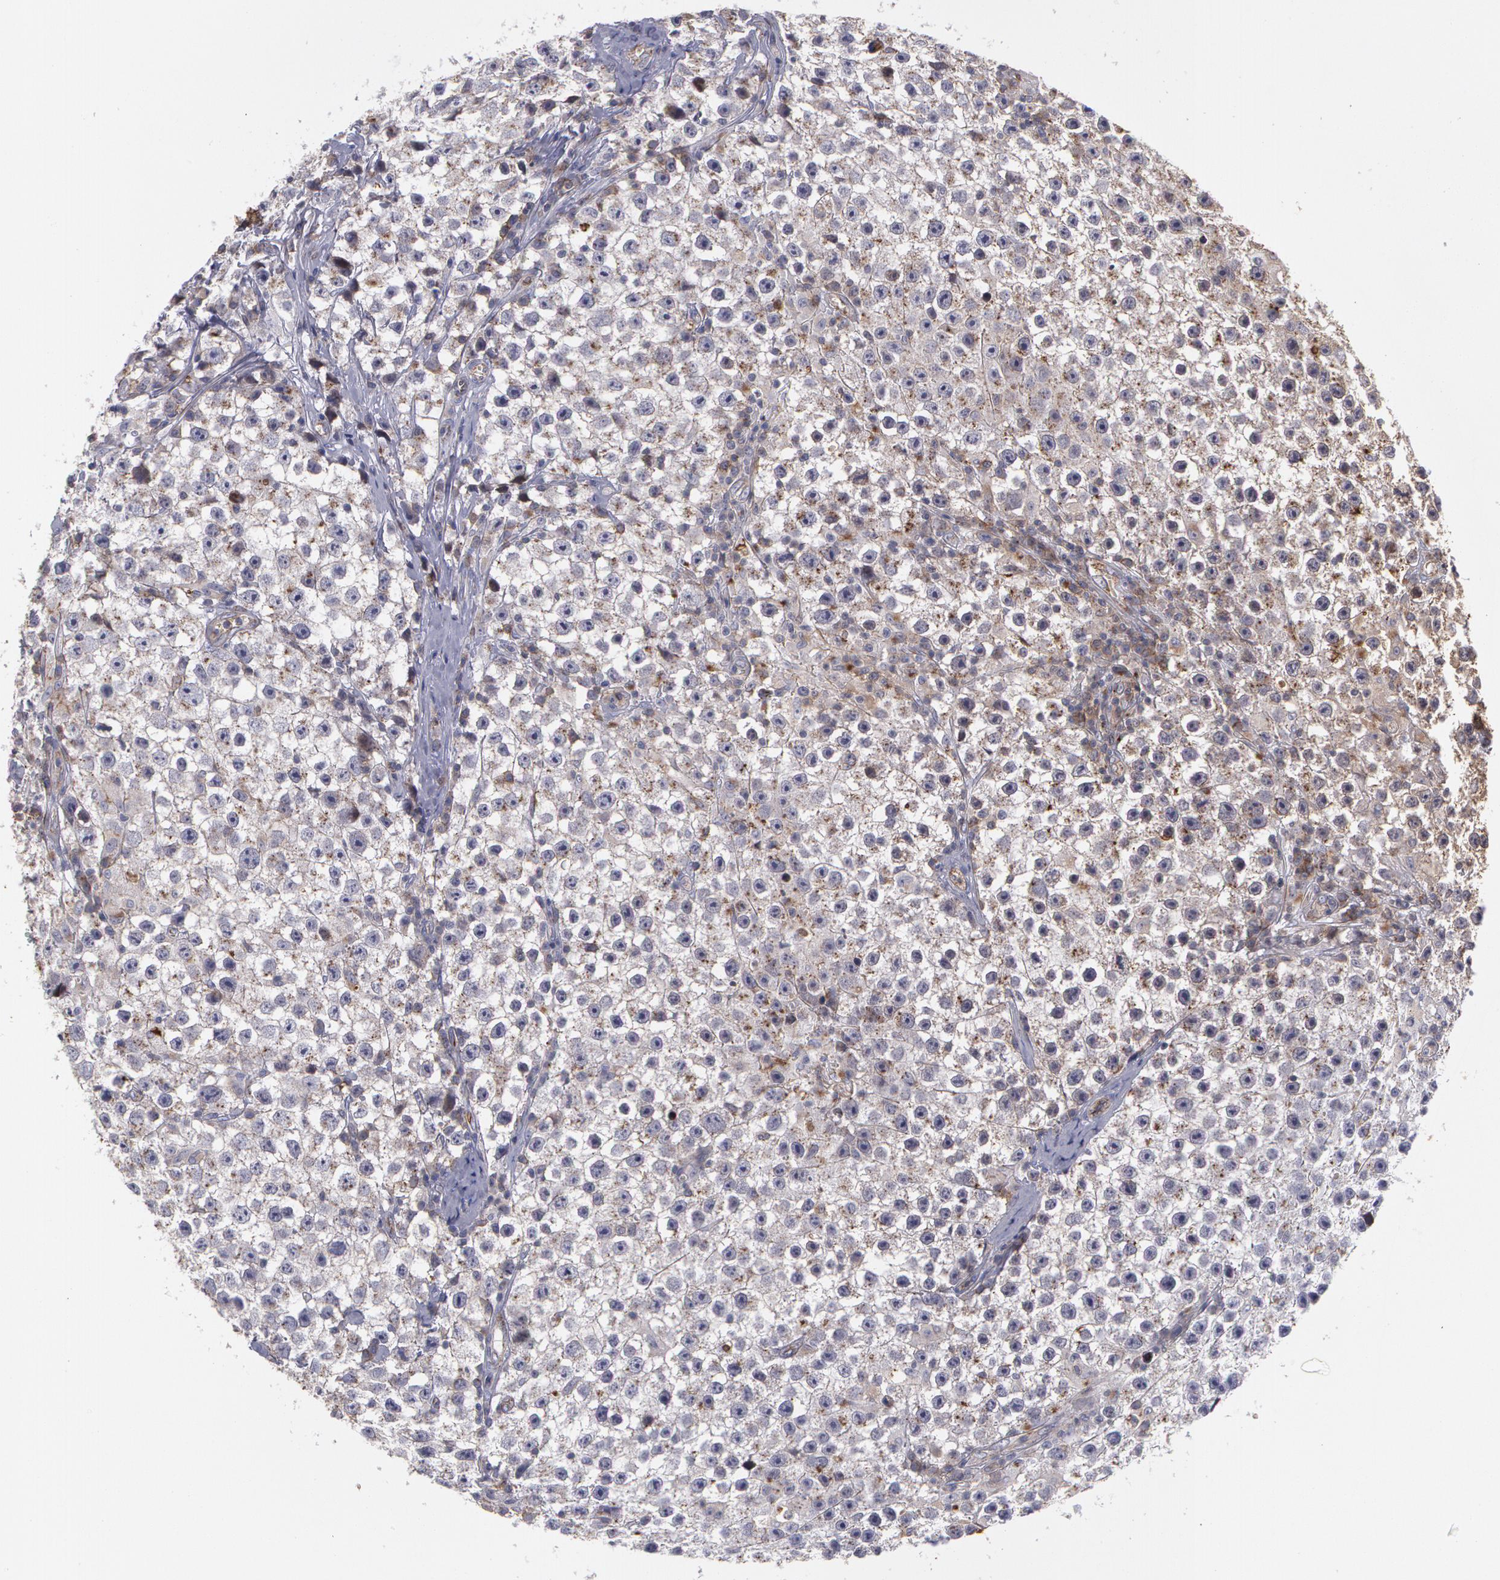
{"staining": {"intensity": "weak", "quantity": "<25%", "location": "cytoplasmic/membranous"}, "tissue": "testis cancer", "cell_type": "Tumor cells", "image_type": "cancer", "snomed": [{"axis": "morphology", "description": "Seminoma, NOS"}, {"axis": "topography", "description": "Testis"}], "caption": "Image shows no significant protein positivity in tumor cells of testis cancer. (Stains: DAB immunohistochemistry (IHC) with hematoxylin counter stain, Microscopy: brightfield microscopy at high magnification).", "gene": "FLOT2", "patient": {"sex": "male", "age": 35}}